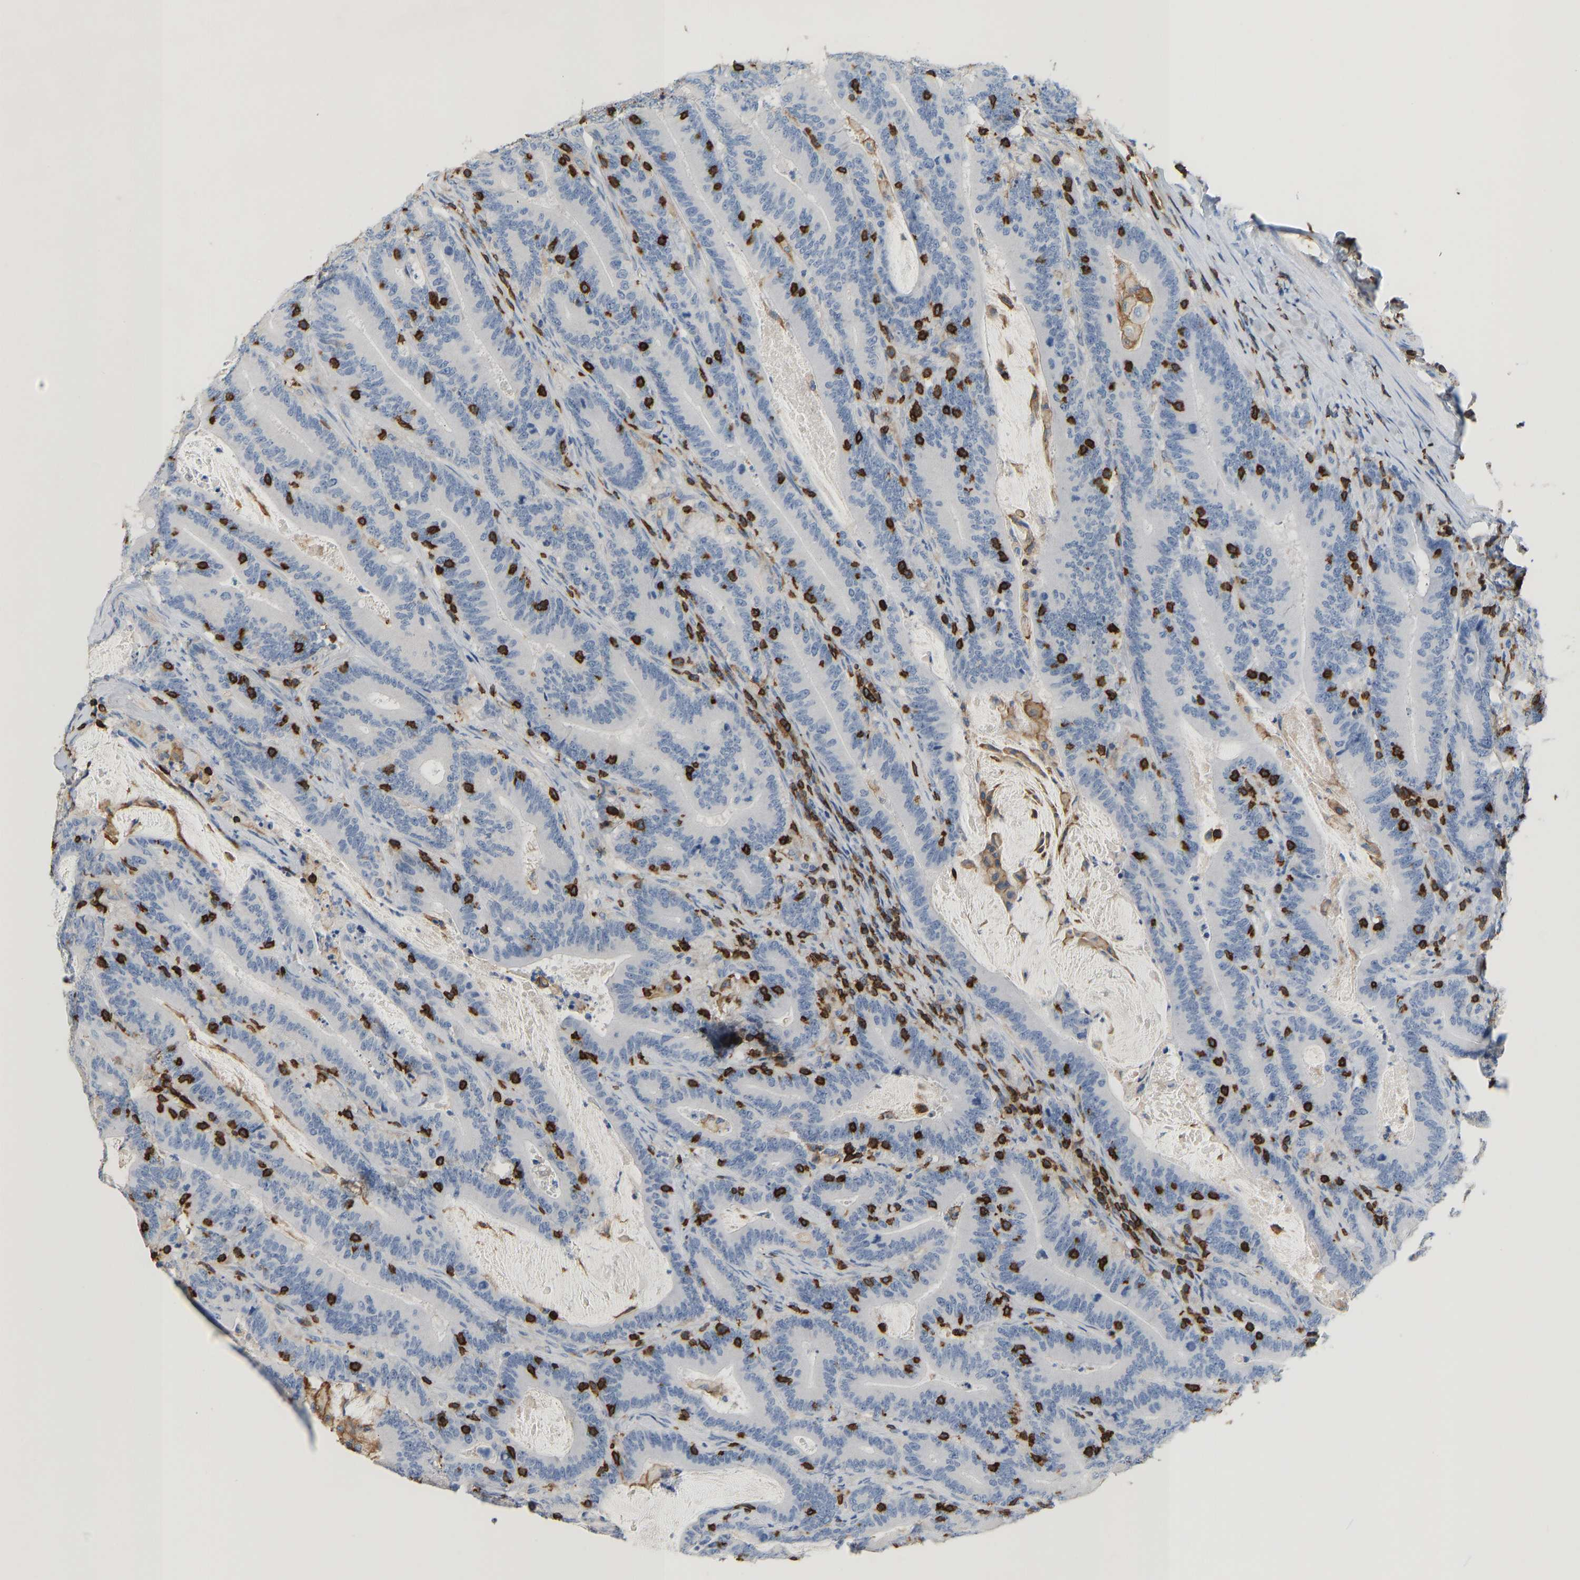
{"staining": {"intensity": "negative", "quantity": "none", "location": "none"}, "tissue": "colorectal cancer", "cell_type": "Tumor cells", "image_type": "cancer", "snomed": [{"axis": "morphology", "description": "Adenocarcinoma, NOS"}, {"axis": "topography", "description": "Colon"}], "caption": "Immunohistochemical staining of colorectal cancer (adenocarcinoma) demonstrates no significant expression in tumor cells.", "gene": "EVL", "patient": {"sex": "female", "age": 66}}